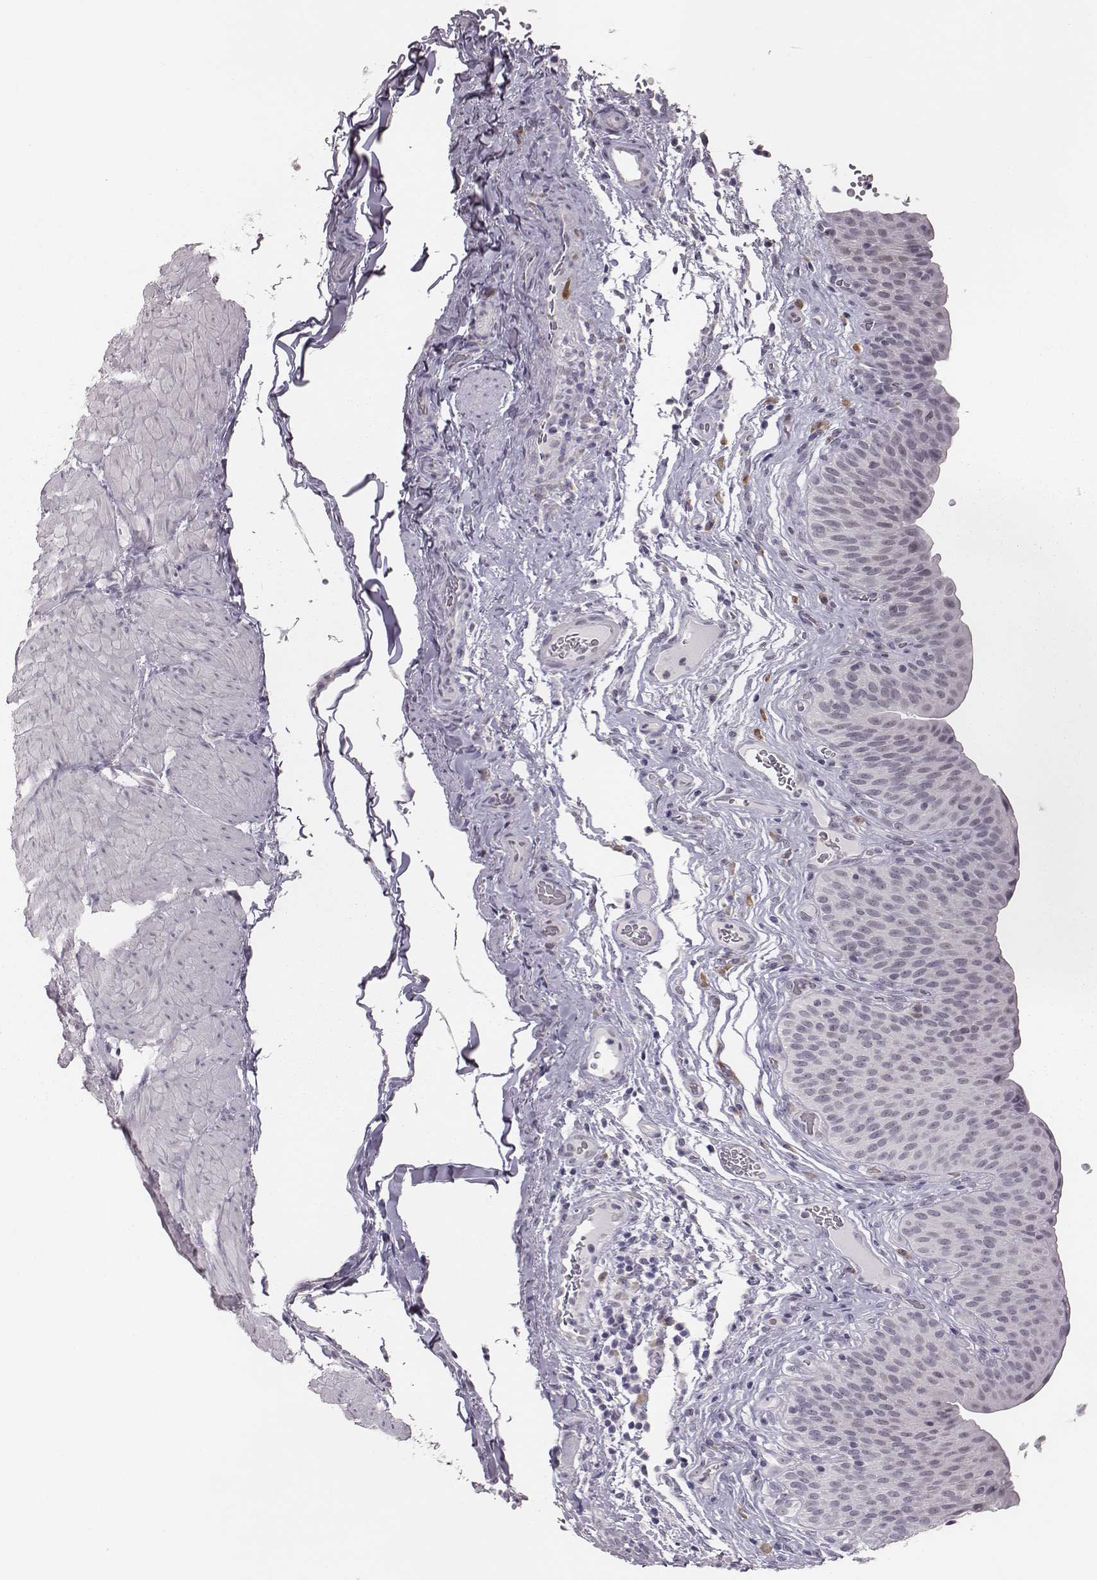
{"staining": {"intensity": "negative", "quantity": "none", "location": "none"}, "tissue": "urinary bladder", "cell_type": "Urothelial cells", "image_type": "normal", "snomed": [{"axis": "morphology", "description": "Normal tissue, NOS"}, {"axis": "topography", "description": "Urinary bladder"}], "caption": "Immunohistochemistry of benign urinary bladder exhibits no expression in urothelial cells.", "gene": "PBK", "patient": {"sex": "male", "age": 66}}